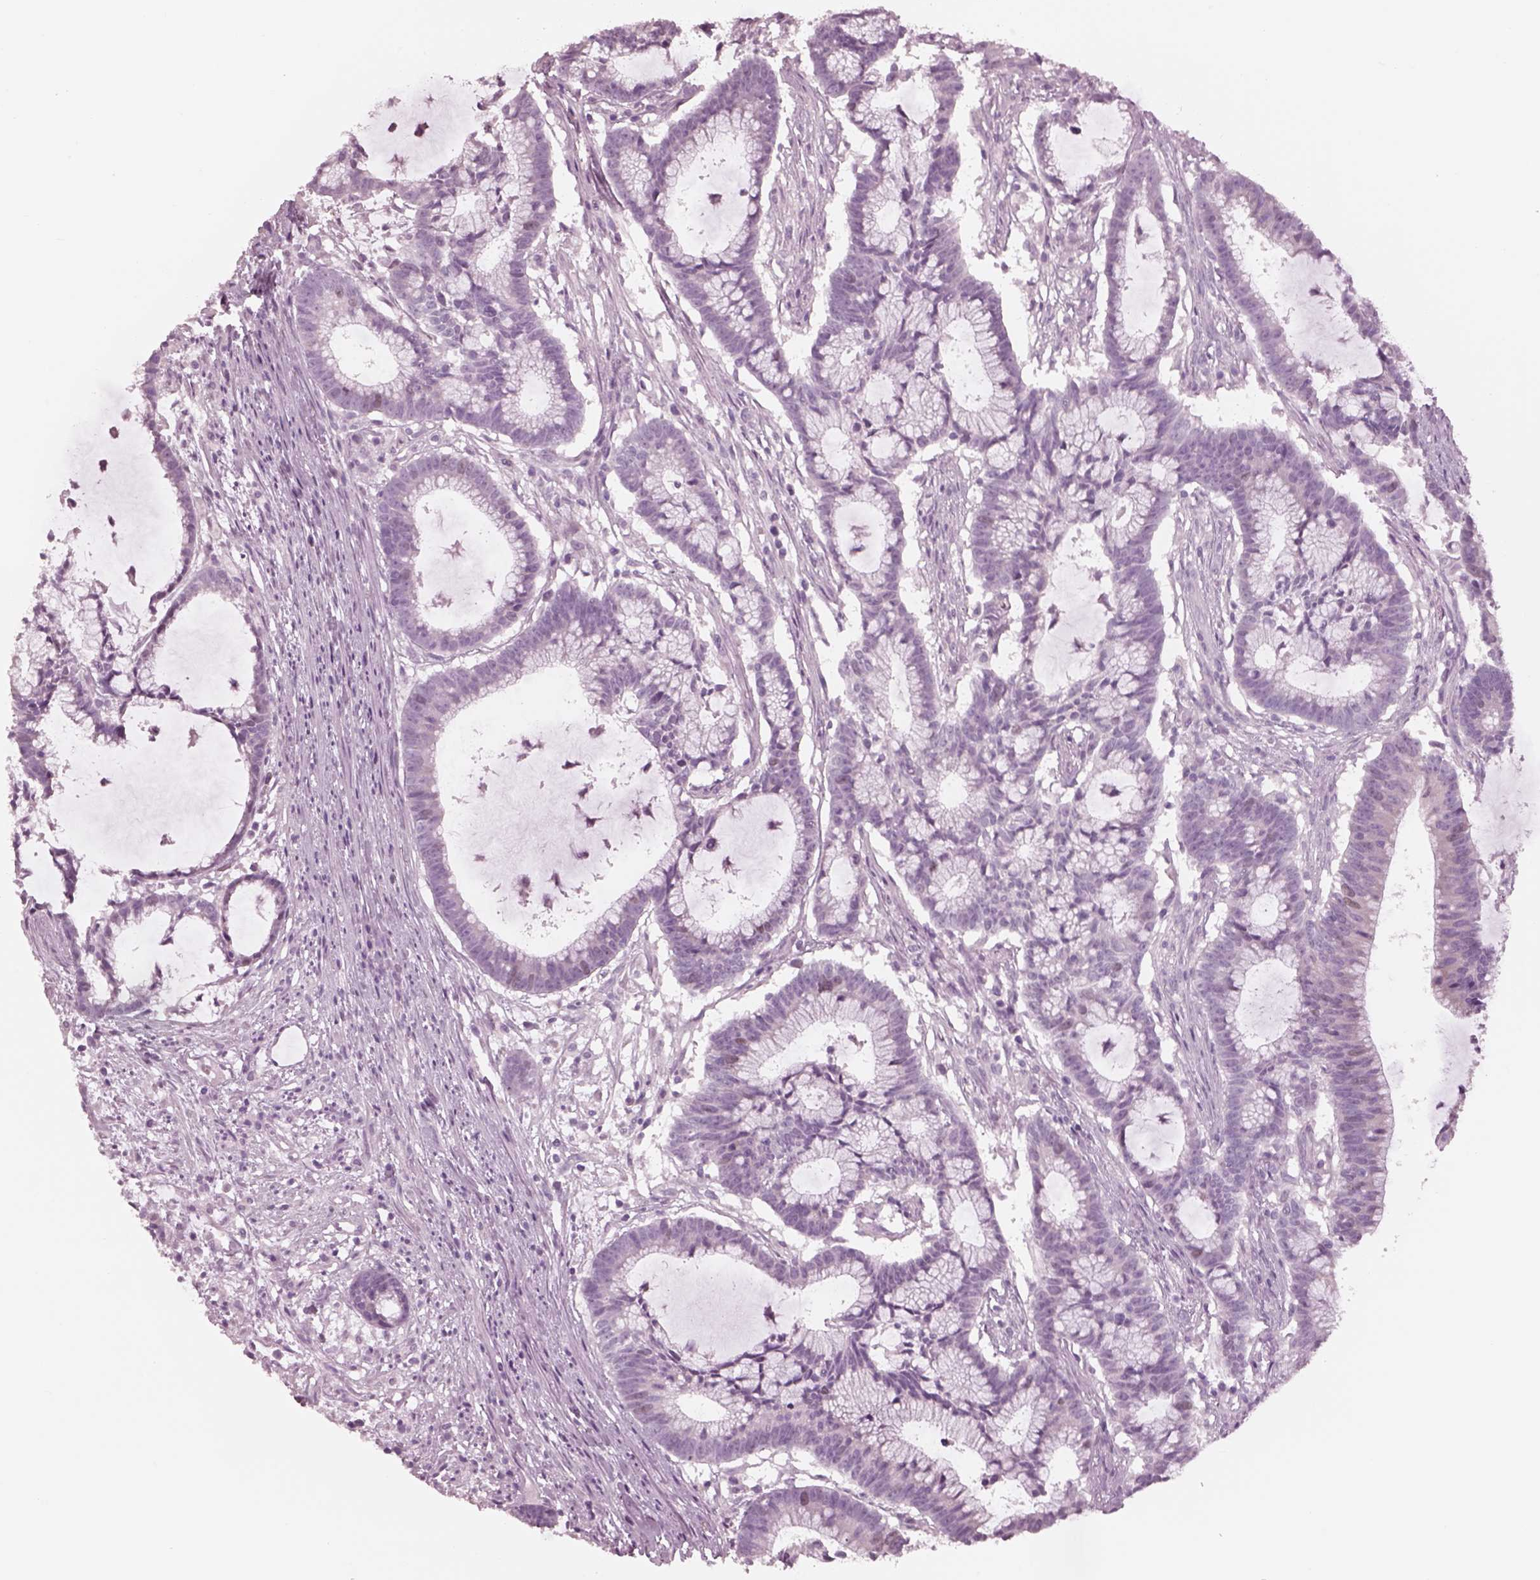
{"staining": {"intensity": "negative", "quantity": "none", "location": "none"}, "tissue": "colorectal cancer", "cell_type": "Tumor cells", "image_type": "cancer", "snomed": [{"axis": "morphology", "description": "Adenocarcinoma, NOS"}, {"axis": "topography", "description": "Colon"}], "caption": "Colorectal cancer (adenocarcinoma) stained for a protein using IHC shows no staining tumor cells.", "gene": "KRTAP24-1", "patient": {"sex": "female", "age": 78}}